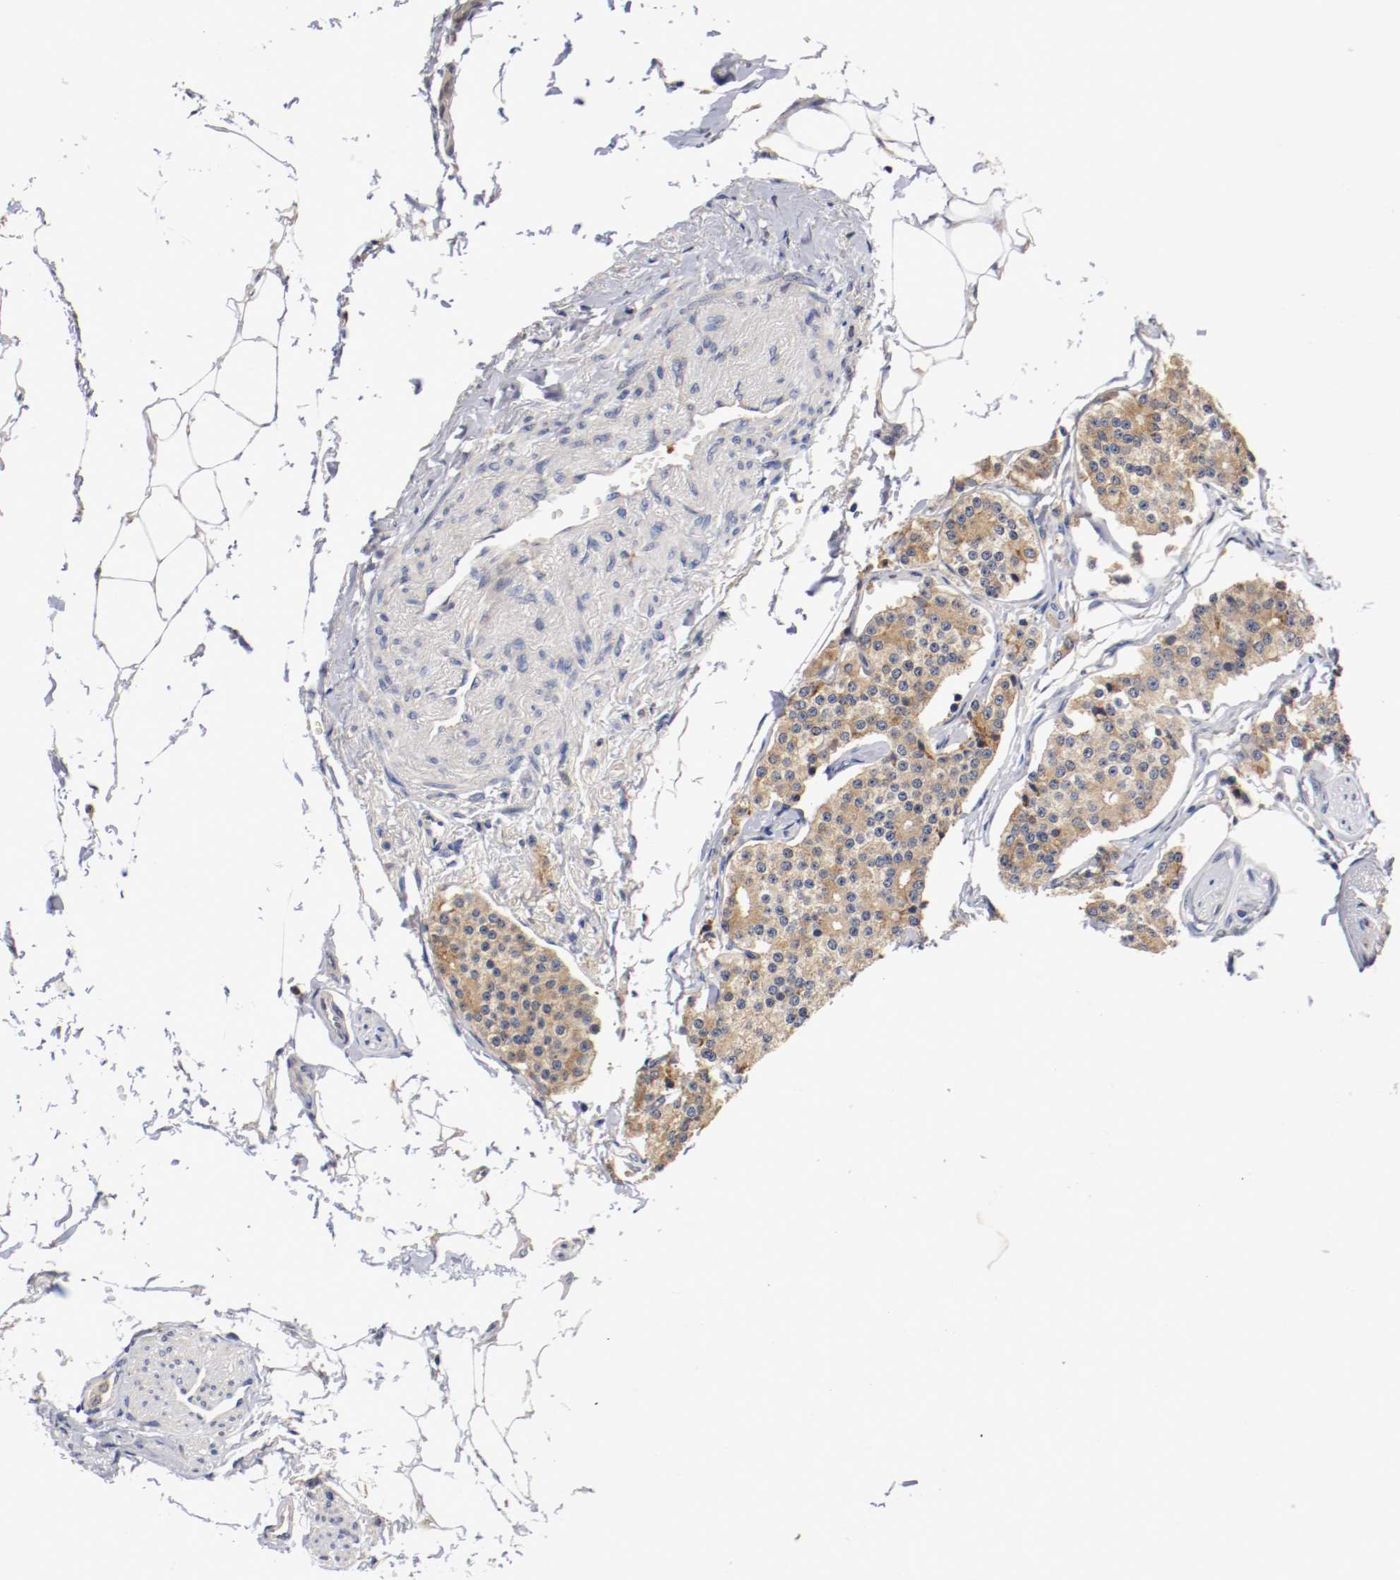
{"staining": {"intensity": "moderate", "quantity": ">75%", "location": "cytoplasmic/membranous"}, "tissue": "carcinoid", "cell_type": "Tumor cells", "image_type": "cancer", "snomed": [{"axis": "morphology", "description": "Carcinoid, malignant, NOS"}, {"axis": "topography", "description": "Colon"}], "caption": "Carcinoid tissue demonstrates moderate cytoplasmic/membranous staining in about >75% of tumor cells (Brightfield microscopy of DAB IHC at high magnification).", "gene": "TNFSF13", "patient": {"sex": "female", "age": 61}}